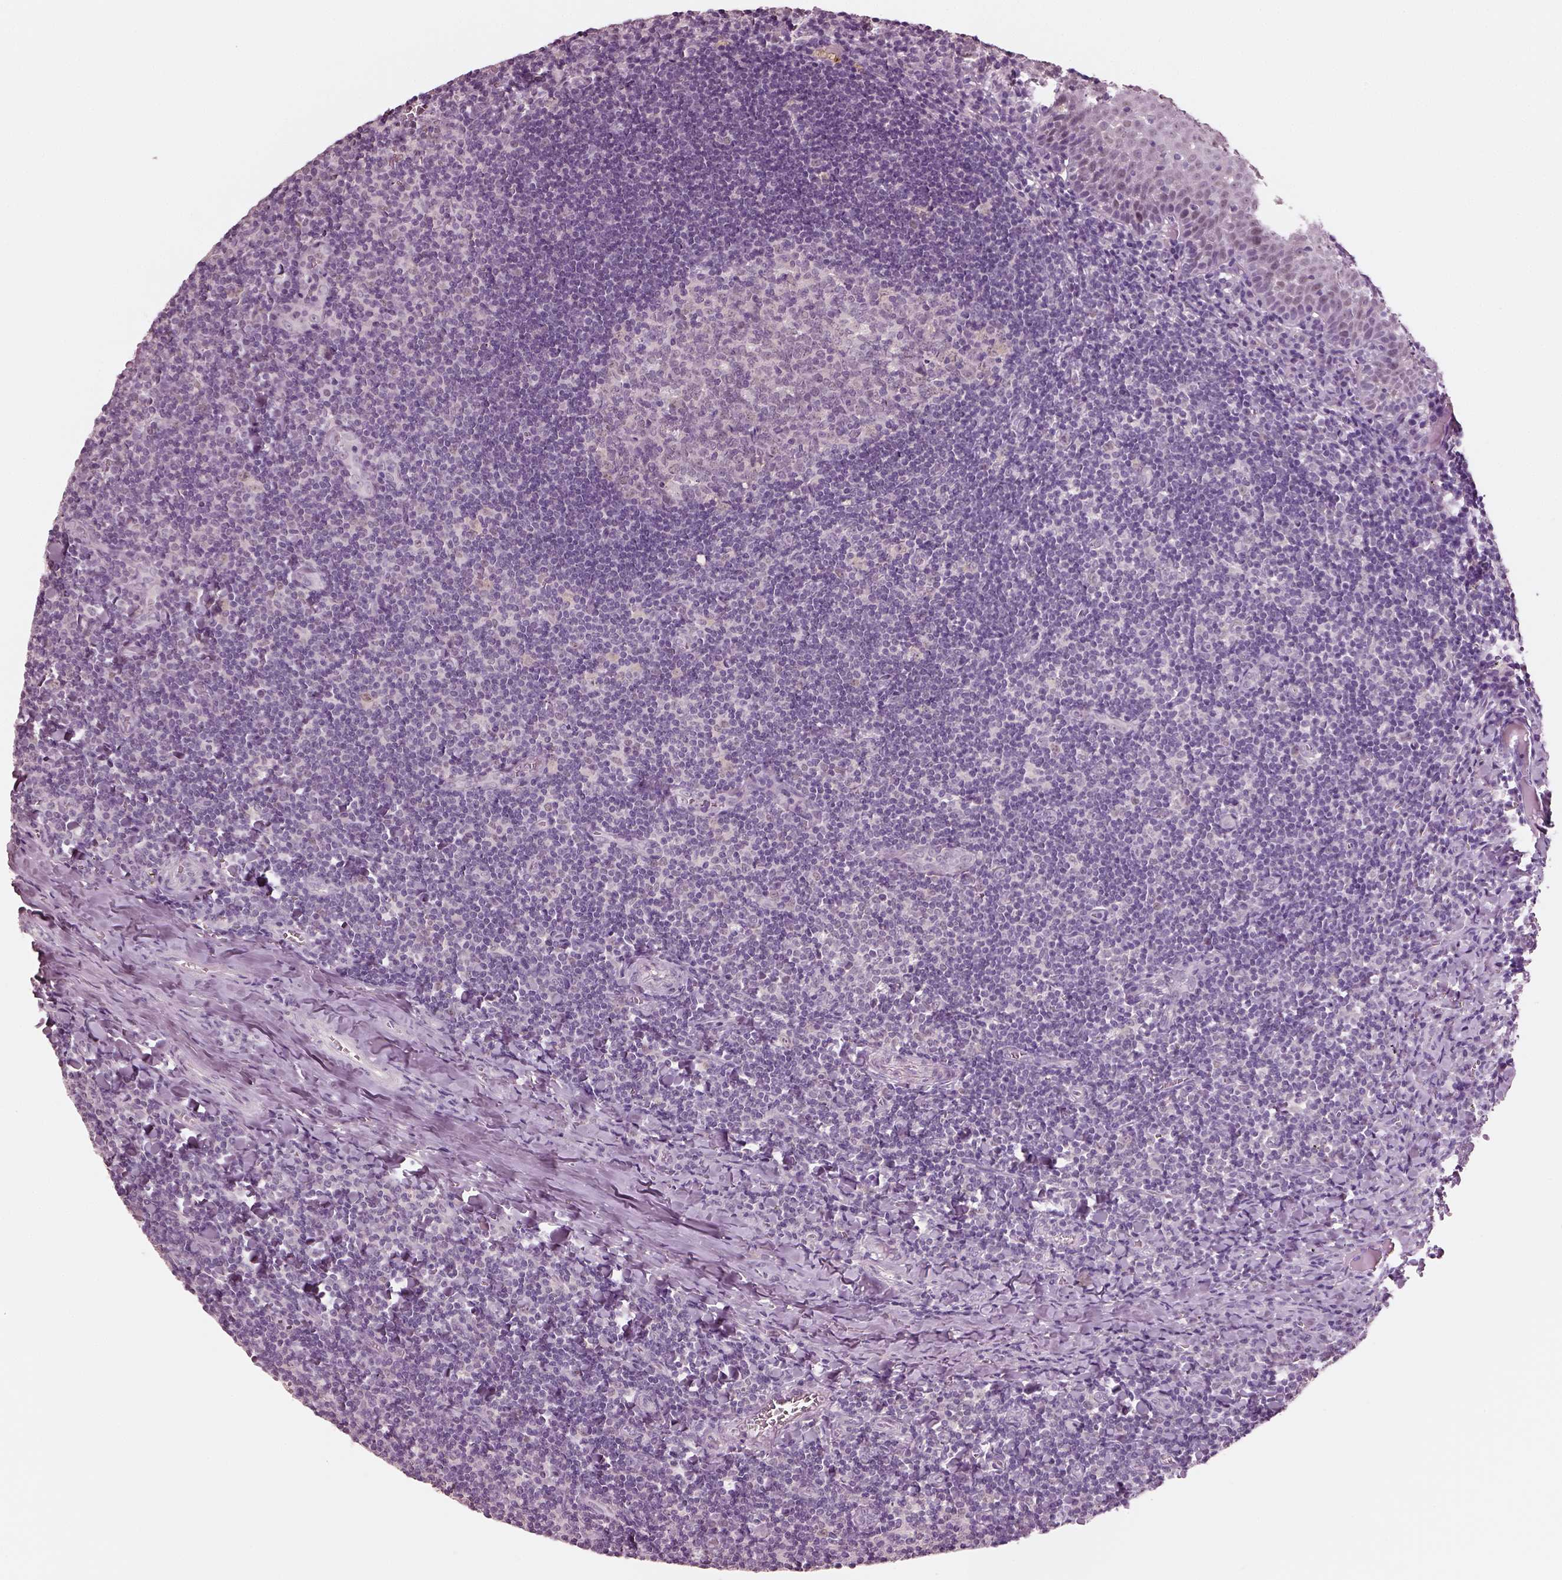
{"staining": {"intensity": "negative", "quantity": "none", "location": "none"}, "tissue": "tonsil", "cell_type": "Germinal center cells", "image_type": "normal", "snomed": [{"axis": "morphology", "description": "Normal tissue, NOS"}, {"axis": "morphology", "description": "Inflammation, NOS"}, {"axis": "topography", "description": "Tonsil"}], "caption": "The histopathology image displays no staining of germinal center cells in normal tonsil. (DAB immunohistochemistry visualized using brightfield microscopy, high magnification).", "gene": "ELSPBP1", "patient": {"sex": "female", "age": 31}}